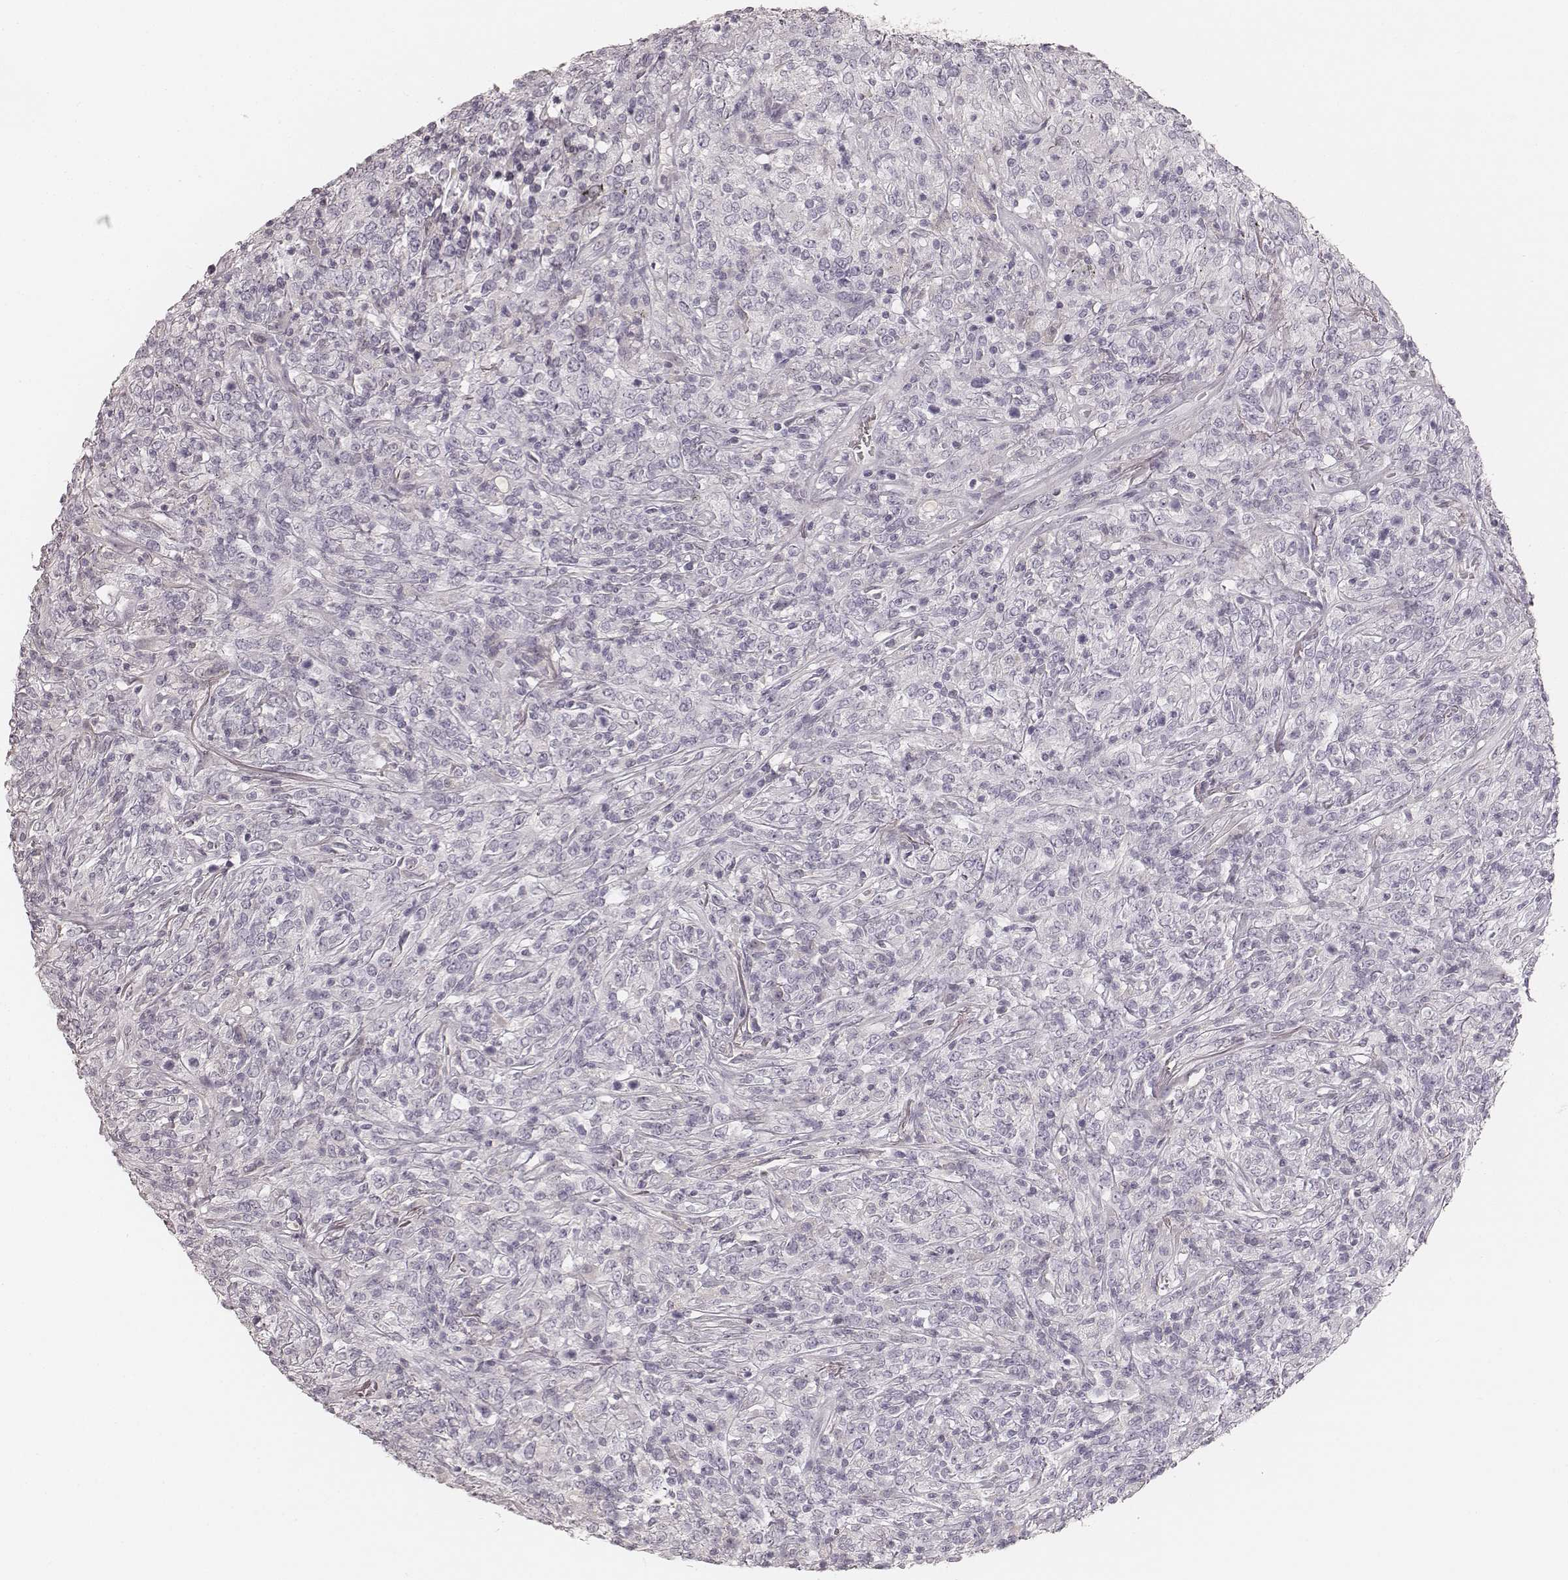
{"staining": {"intensity": "negative", "quantity": "none", "location": "none"}, "tissue": "lymphoma", "cell_type": "Tumor cells", "image_type": "cancer", "snomed": [{"axis": "morphology", "description": "Malignant lymphoma, non-Hodgkin's type, High grade"}, {"axis": "topography", "description": "Lung"}], "caption": "Tumor cells are negative for brown protein staining in malignant lymphoma, non-Hodgkin's type (high-grade).", "gene": "KRT31", "patient": {"sex": "male", "age": 79}}